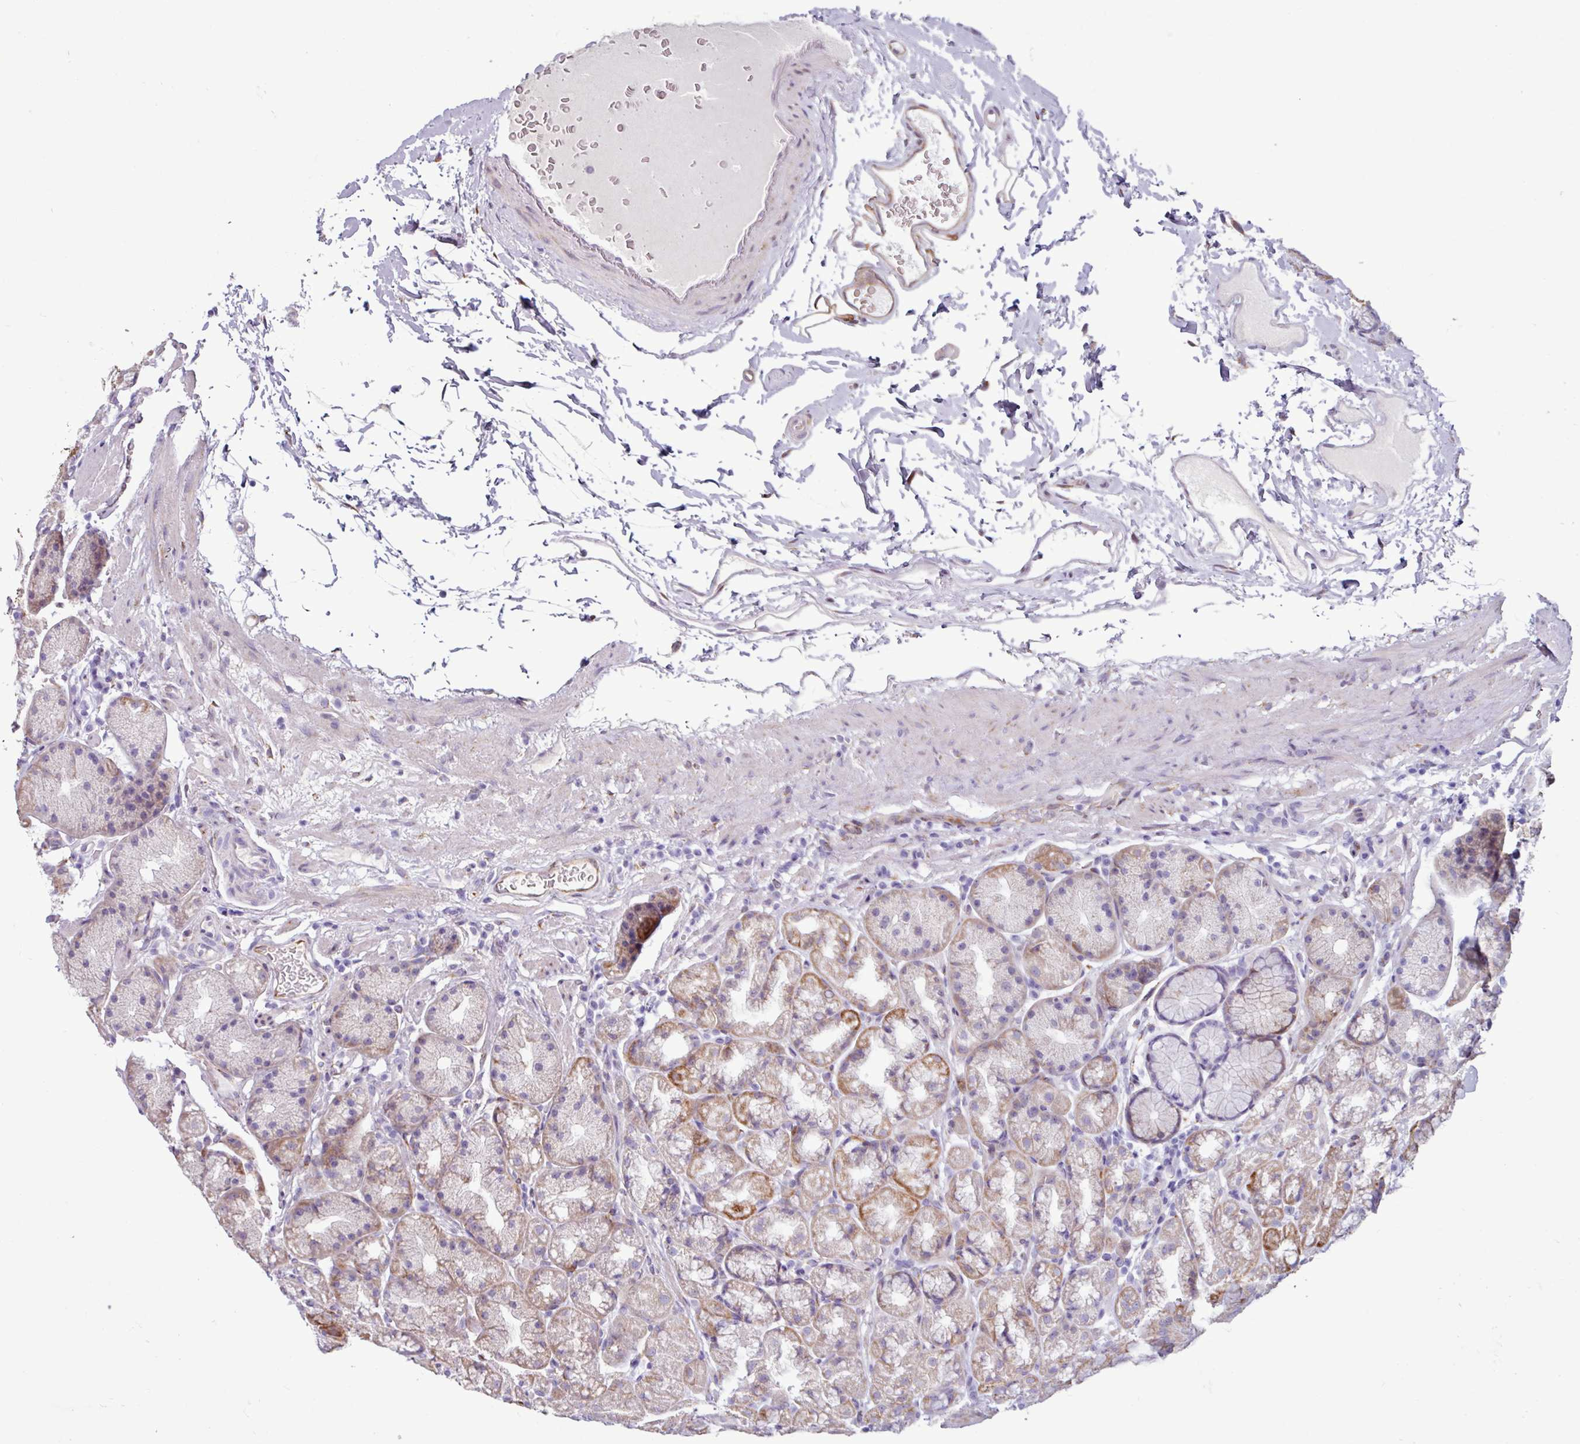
{"staining": {"intensity": "moderate", "quantity": "<25%", "location": "cytoplasmic/membranous"}, "tissue": "stomach", "cell_type": "Glandular cells", "image_type": "normal", "snomed": [{"axis": "morphology", "description": "Normal tissue, NOS"}, {"axis": "topography", "description": "Stomach, lower"}], "caption": "DAB immunohistochemical staining of normal human stomach reveals moderate cytoplasmic/membranous protein staining in approximately <25% of glandular cells. (DAB (3,3'-diaminobenzidine) = brown stain, brightfield microscopy at high magnification).", "gene": "PPP1R35", "patient": {"sex": "male", "age": 67}}